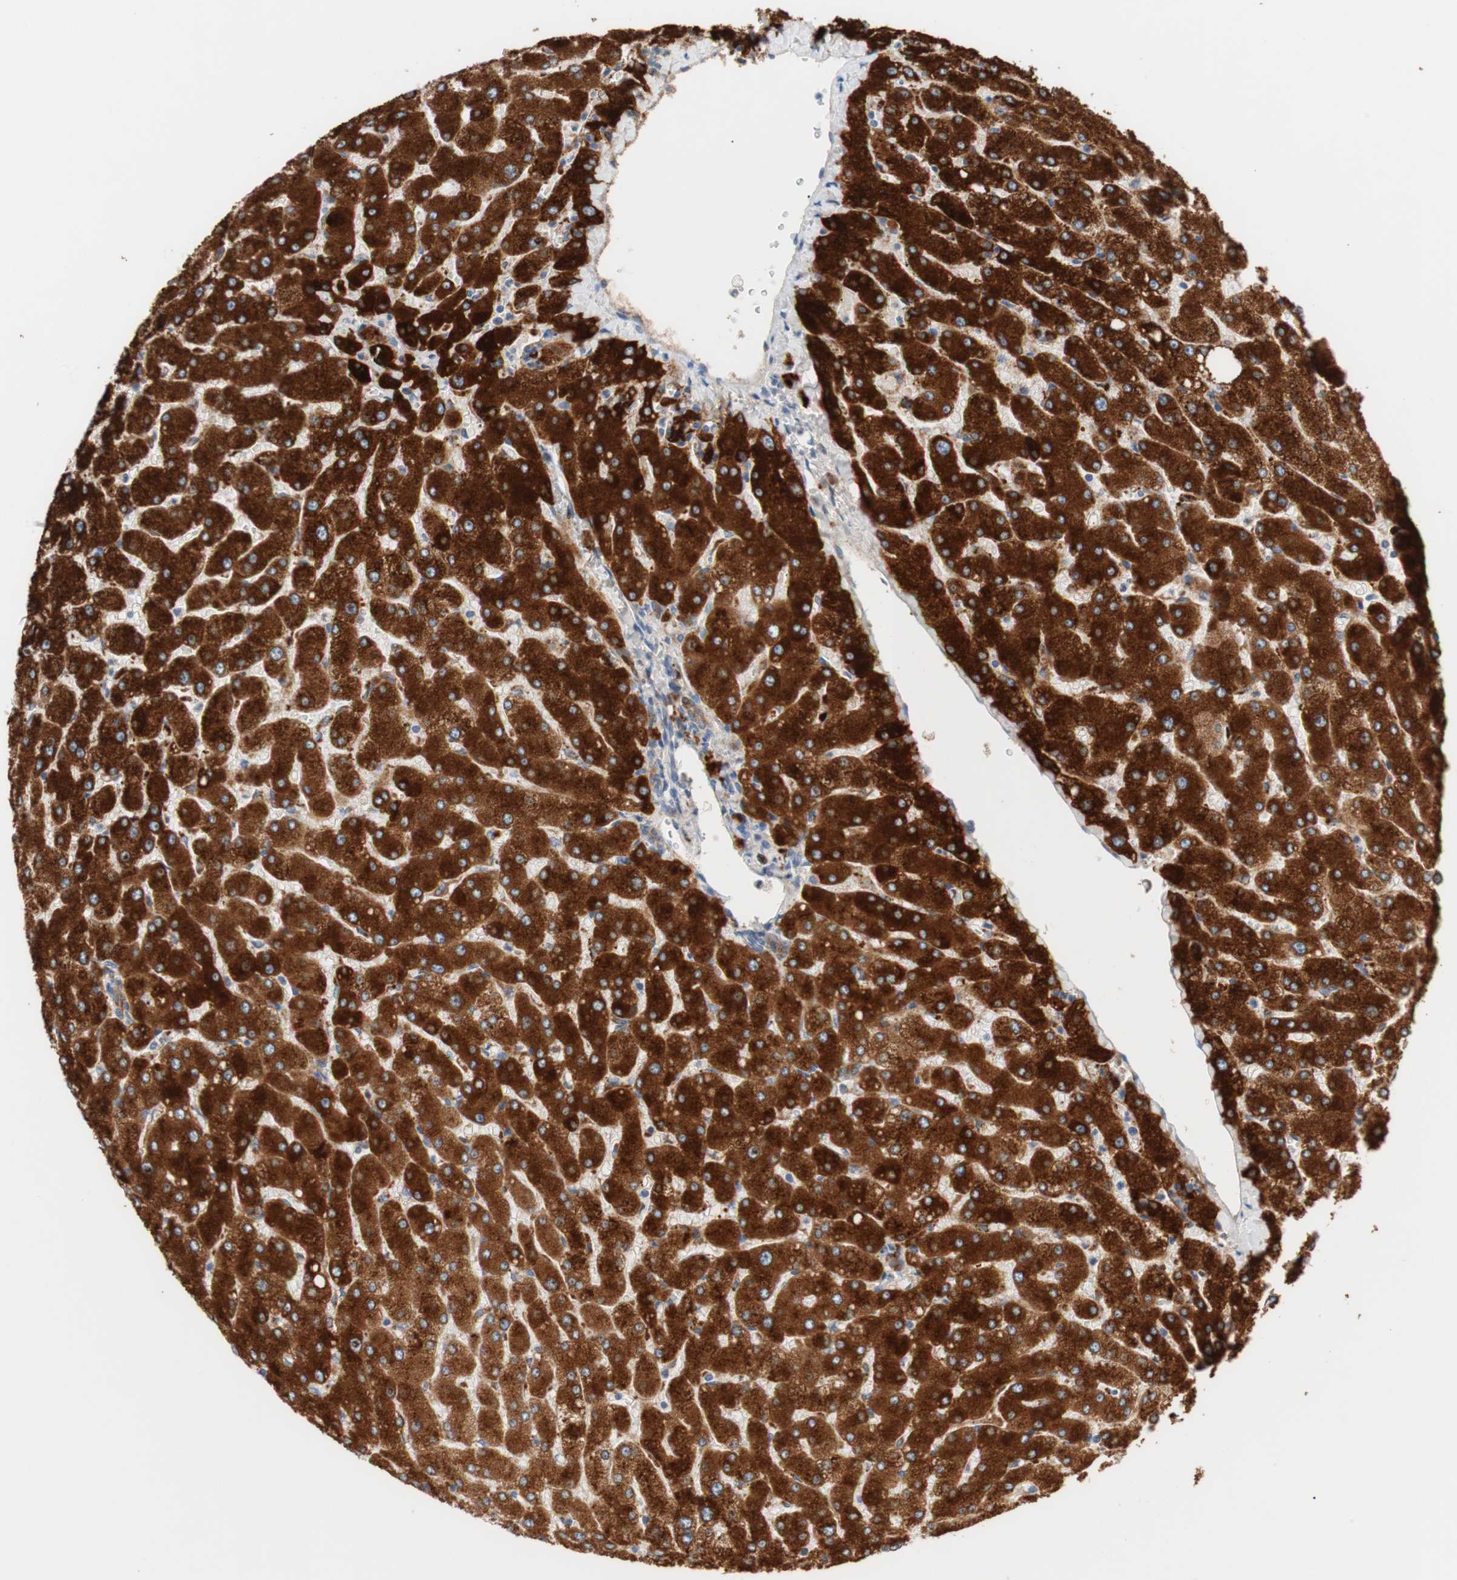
{"staining": {"intensity": "negative", "quantity": "none", "location": "none"}, "tissue": "liver", "cell_type": "Cholangiocytes", "image_type": "normal", "snomed": [{"axis": "morphology", "description": "Normal tissue, NOS"}, {"axis": "topography", "description": "Liver"}], "caption": "Immunohistochemistry micrograph of normal liver: liver stained with DAB (3,3'-diaminobenzidine) shows no significant protein staining in cholangiocytes. (DAB (3,3'-diaminobenzidine) immunohistochemistry (IHC), high magnification).", "gene": "RBP4", "patient": {"sex": "male", "age": 55}}